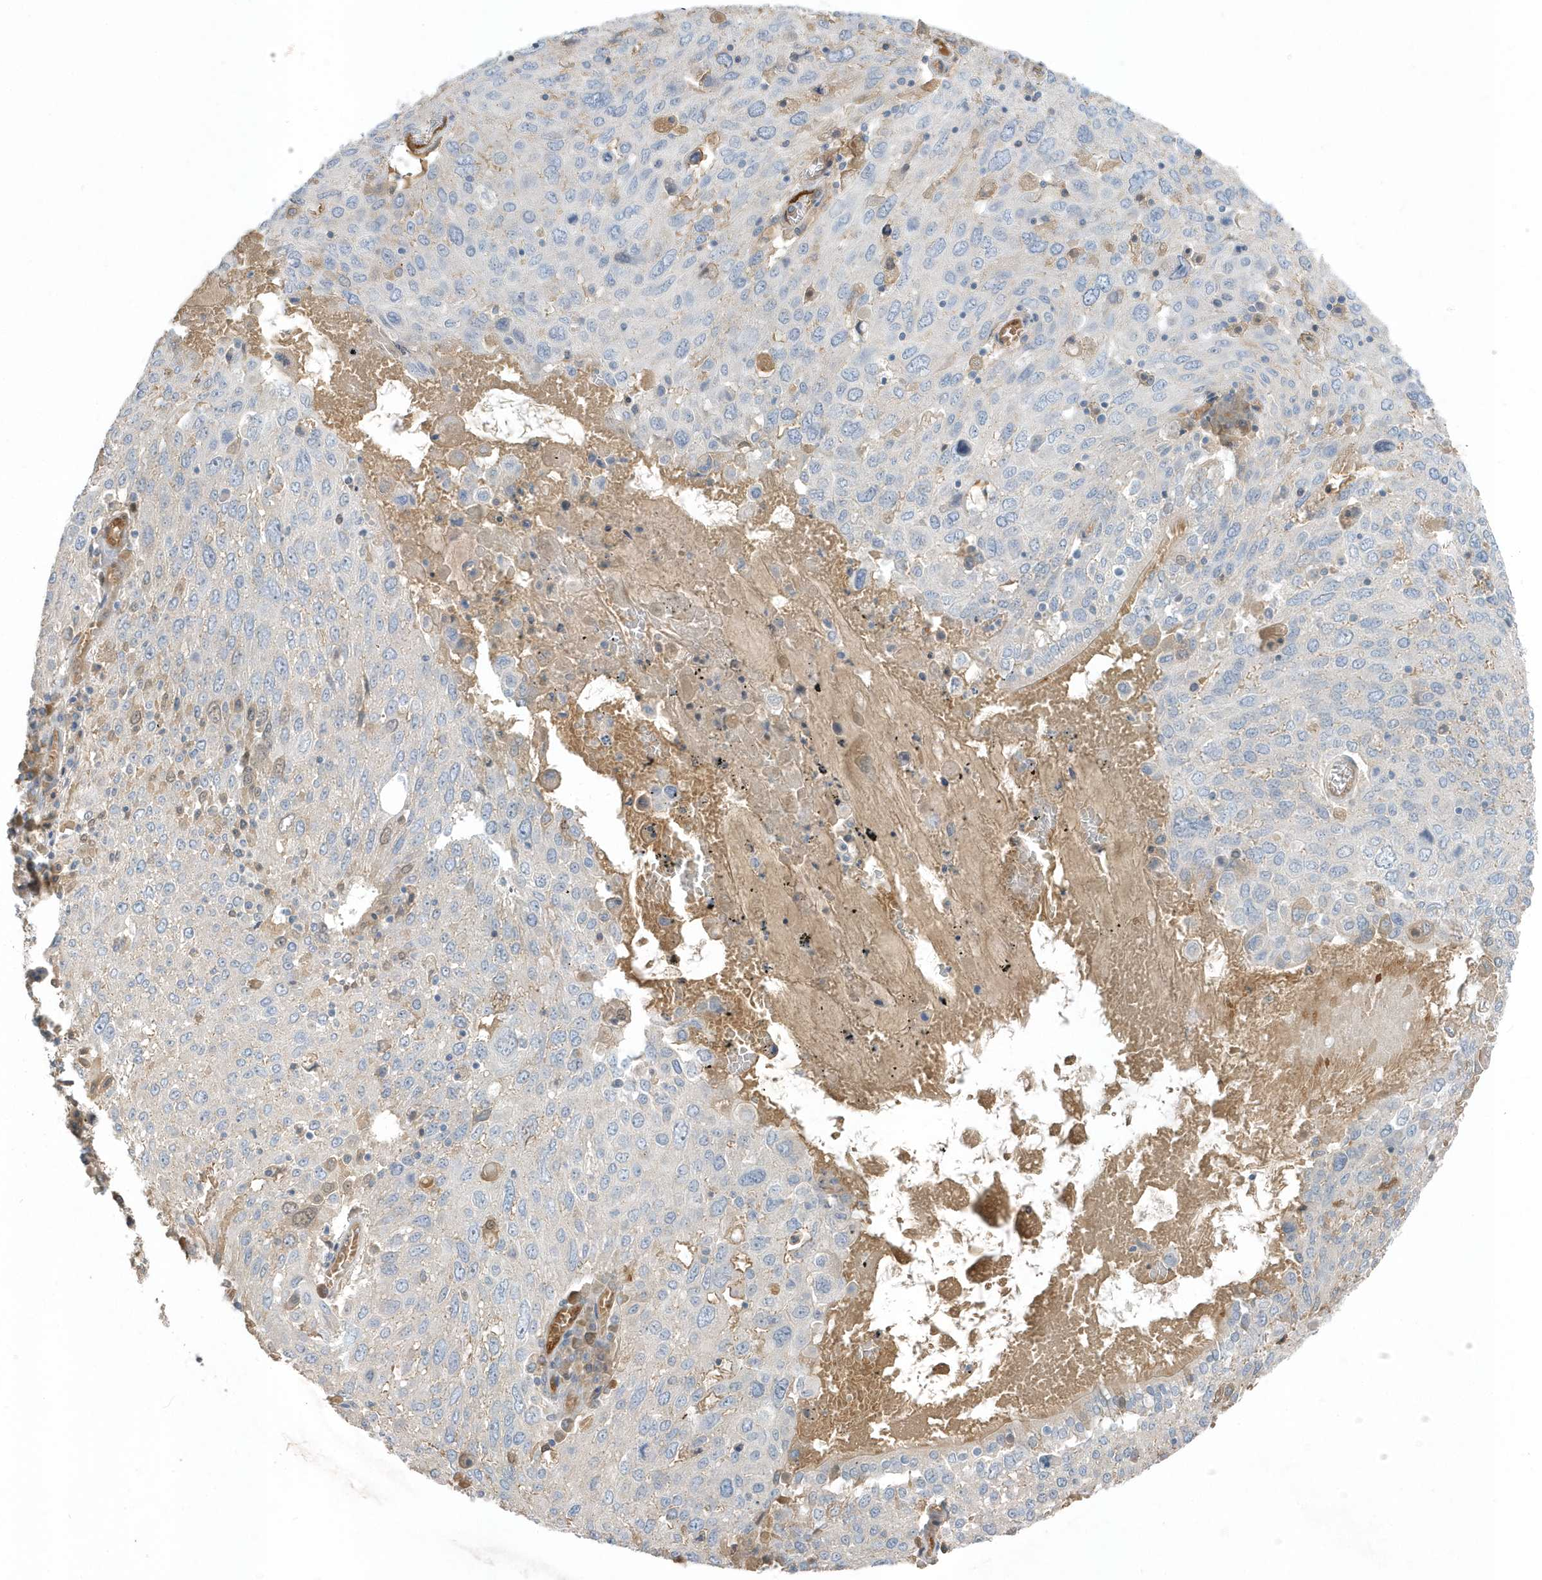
{"staining": {"intensity": "weak", "quantity": "<25%", "location": "cytoplasmic/membranous"}, "tissue": "lung cancer", "cell_type": "Tumor cells", "image_type": "cancer", "snomed": [{"axis": "morphology", "description": "Squamous cell carcinoma, NOS"}, {"axis": "topography", "description": "Lung"}], "caption": "Image shows no protein staining in tumor cells of lung squamous cell carcinoma tissue. (DAB (3,3'-diaminobenzidine) immunohistochemistry (IHC) with hematoxylin counter stain).", "gene": "USP53", "patient": {"sex": "male", "age": 65}}